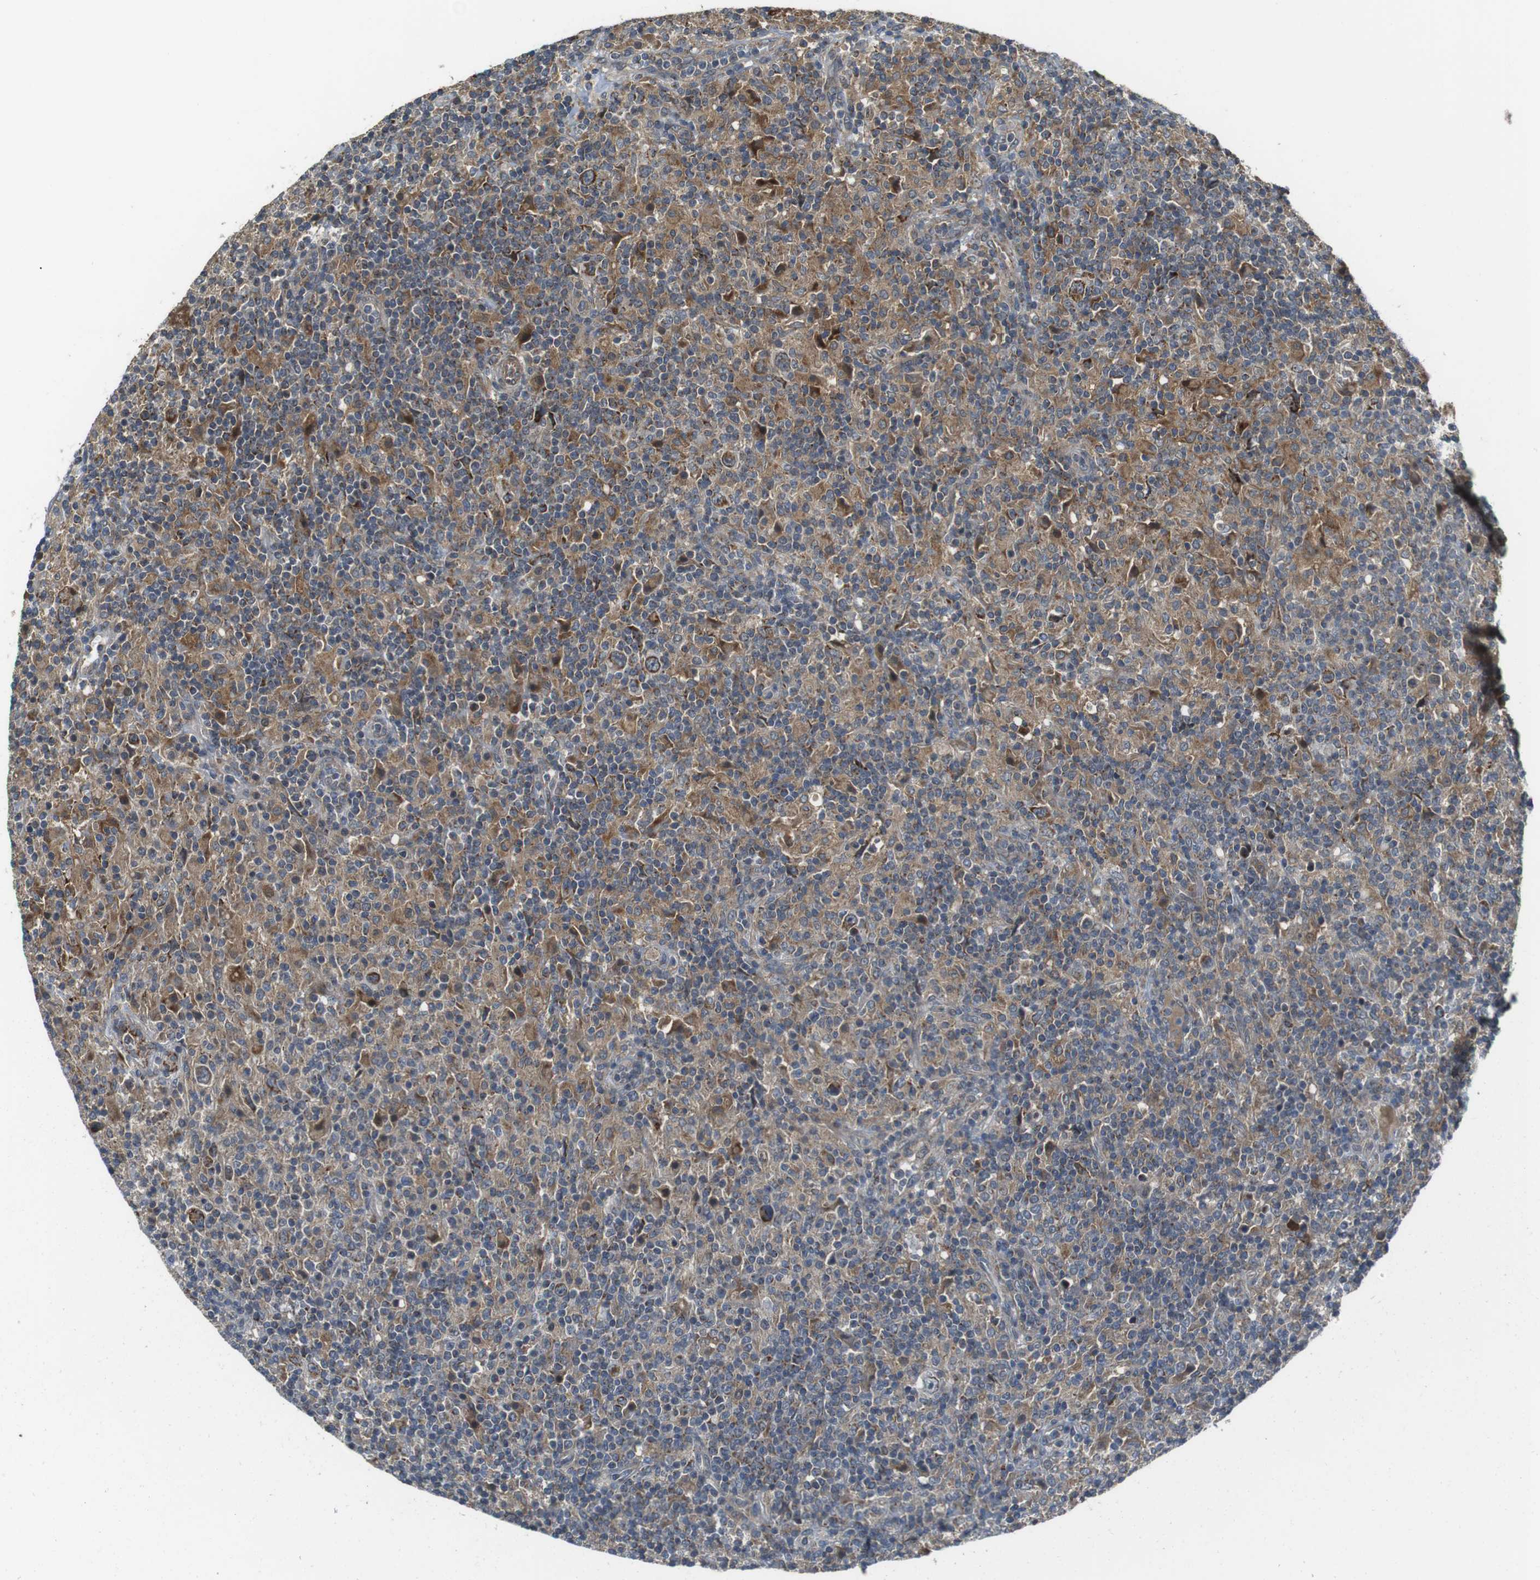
{"staining": {"intensity": "moderate", "quantity": ">75%", "location": "cytoplasmic/membranous"}, "tissue": "lymphoma", "cell_type": "Tumor cells", "image_type": "cancer", "snomed": [{"axis": "morphology", "description": "Hodgkin's disease, NOS"}, {"axis": "topography", "description": "Lymph node"}], "caption": "The histopathology image shows staining of lymphoma, revealing moderate cytoplasmic/membranous protein staining (brown color) within tumor cells. (DAB (3,3'-diaminobenzidine) = brown stain, brightfield microscopy at high magnification).", "gene": "IFFO2", "patient": {"sex": "male", "age": 70}}